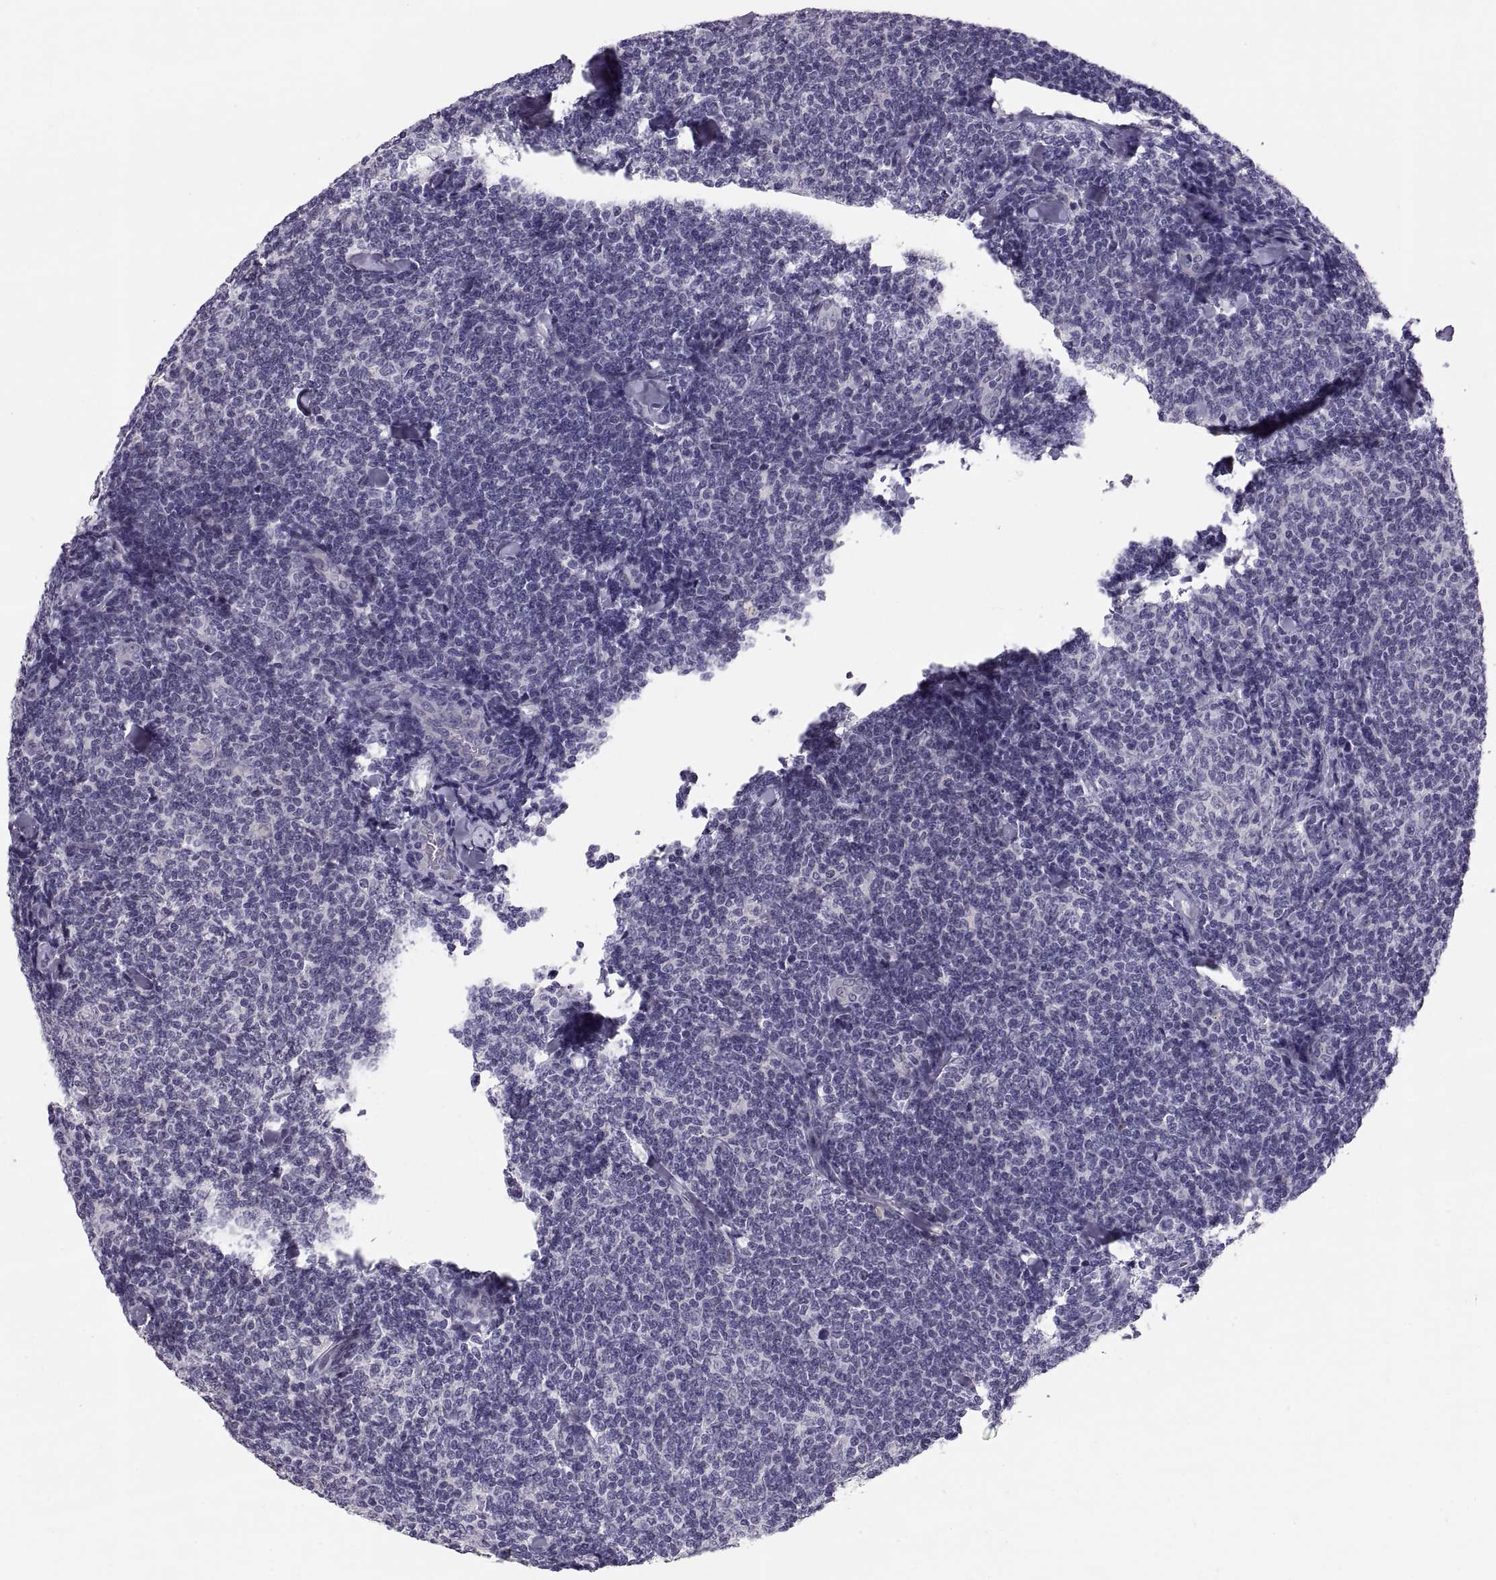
{"staining": {"intensity": "negative", "quantity": "none", "location": "none"}, "tissue": "lymphoma", "cell_type": "Tumor cells", "image_type": "cancer", "snomed": [{"axis": "morphology", "description": "Malignant lymphoma, non-Hodgkin's type, Low grade"}, {"axis": "topography", "description": "Lymph node"}], "caption": "Tumor cells are negative for brown protein staining in low-grade malignant lymphoma, non-Hodgkin's type.", "gene": "PTN", "patient": {"sex": "female", "age": 56}}